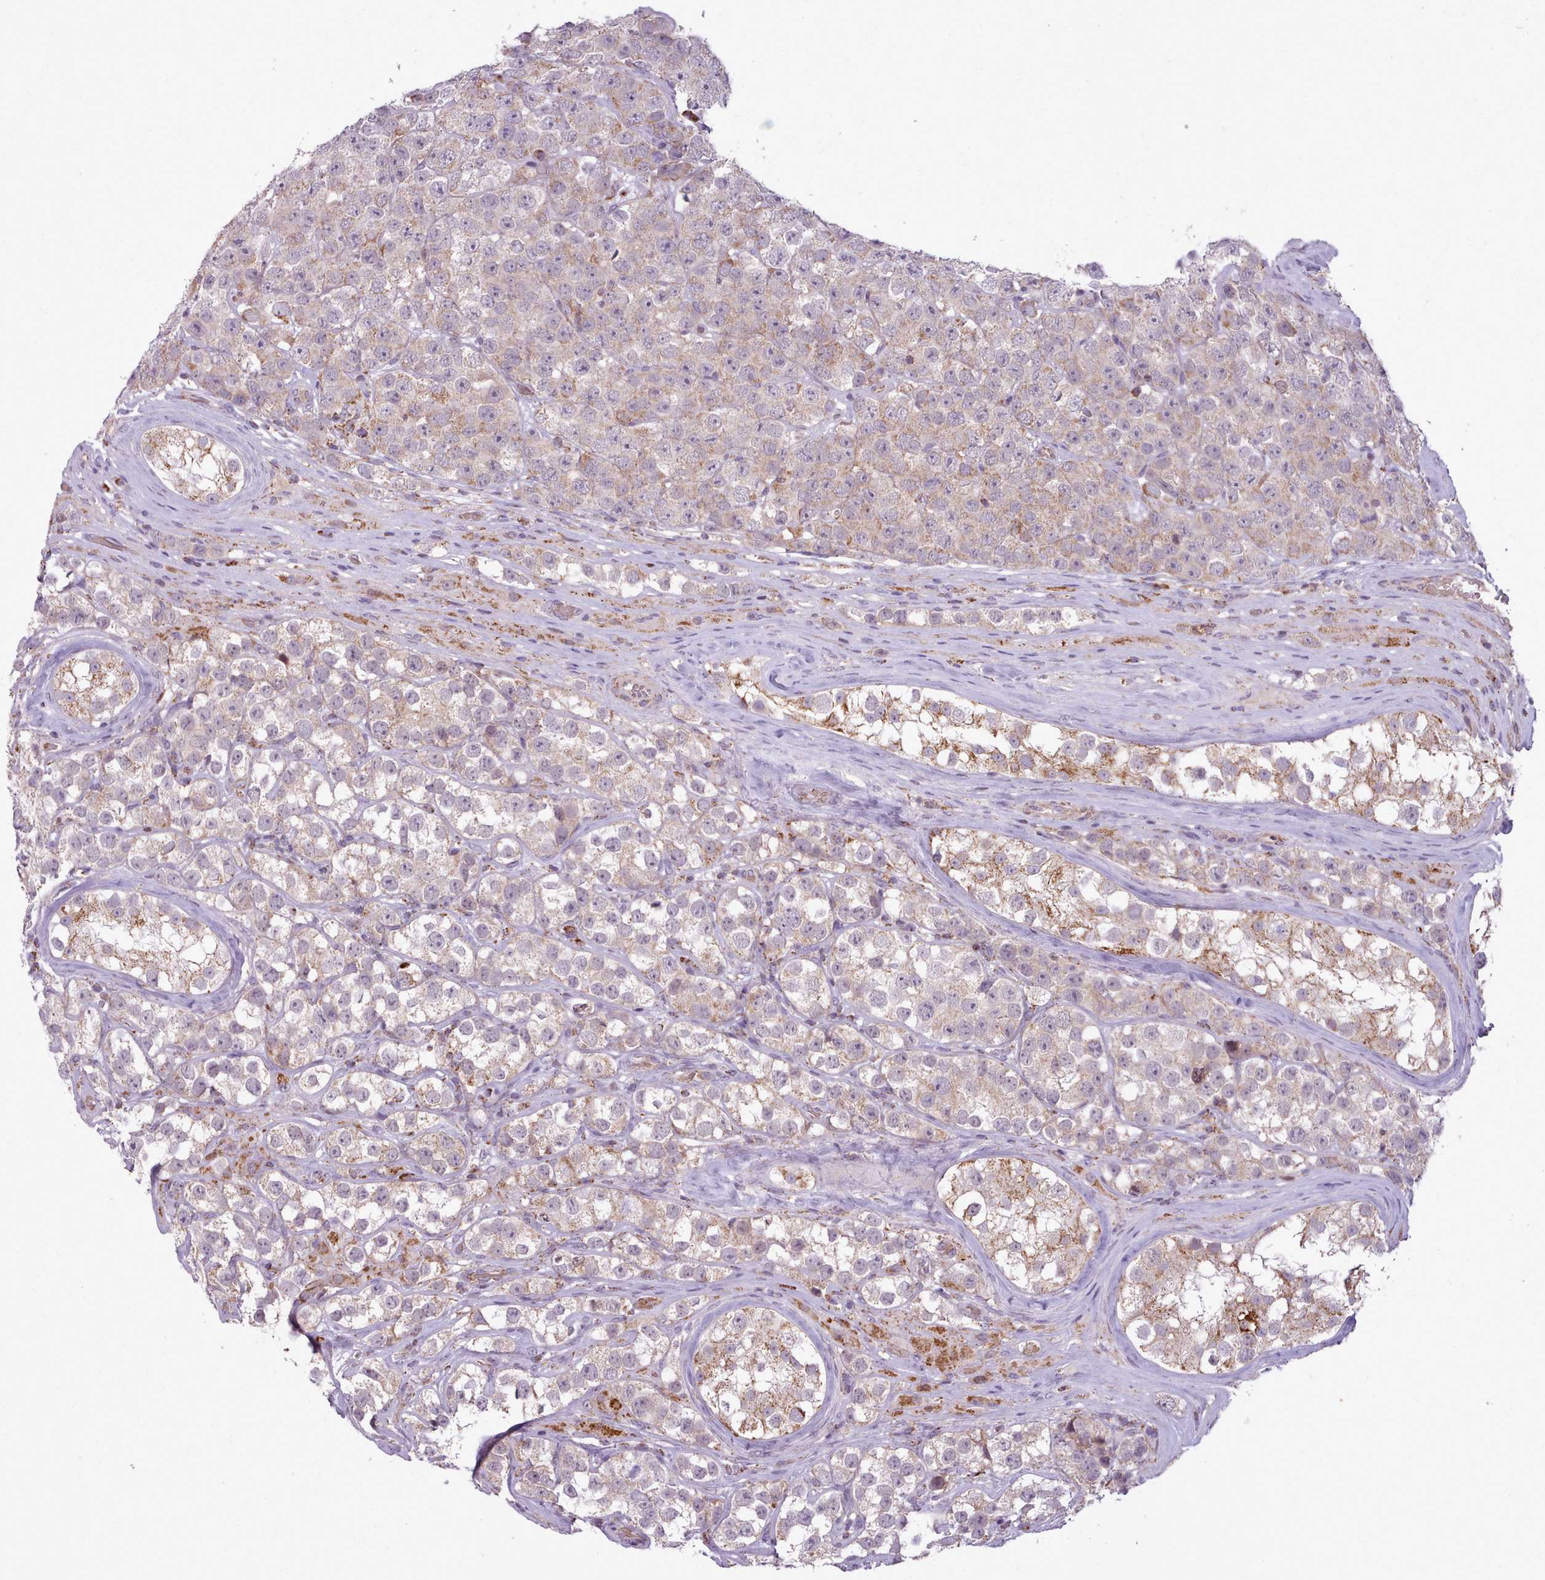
{"staining": {"intensity": "weak", "quantity": "<25%", "location": "cytoplasmic/membranous"}, "tissue": "testis cancer", "cell_type": "Tumor cells", "image_type": "cancer", "snomed": [{"axis": "morphology", "description": "Seminoma, NOS"}, {"axis": "topography", "description": "Testis"}], "caption": "Immunohistochemical staining of human testis seminoma shows no significant staining in tumor cells. (Immunohistochemistry (ihc), brightfield microscopy, high magnification).", "gene": "LIN7C", "patient": {"sex": "male", "age": 28}}